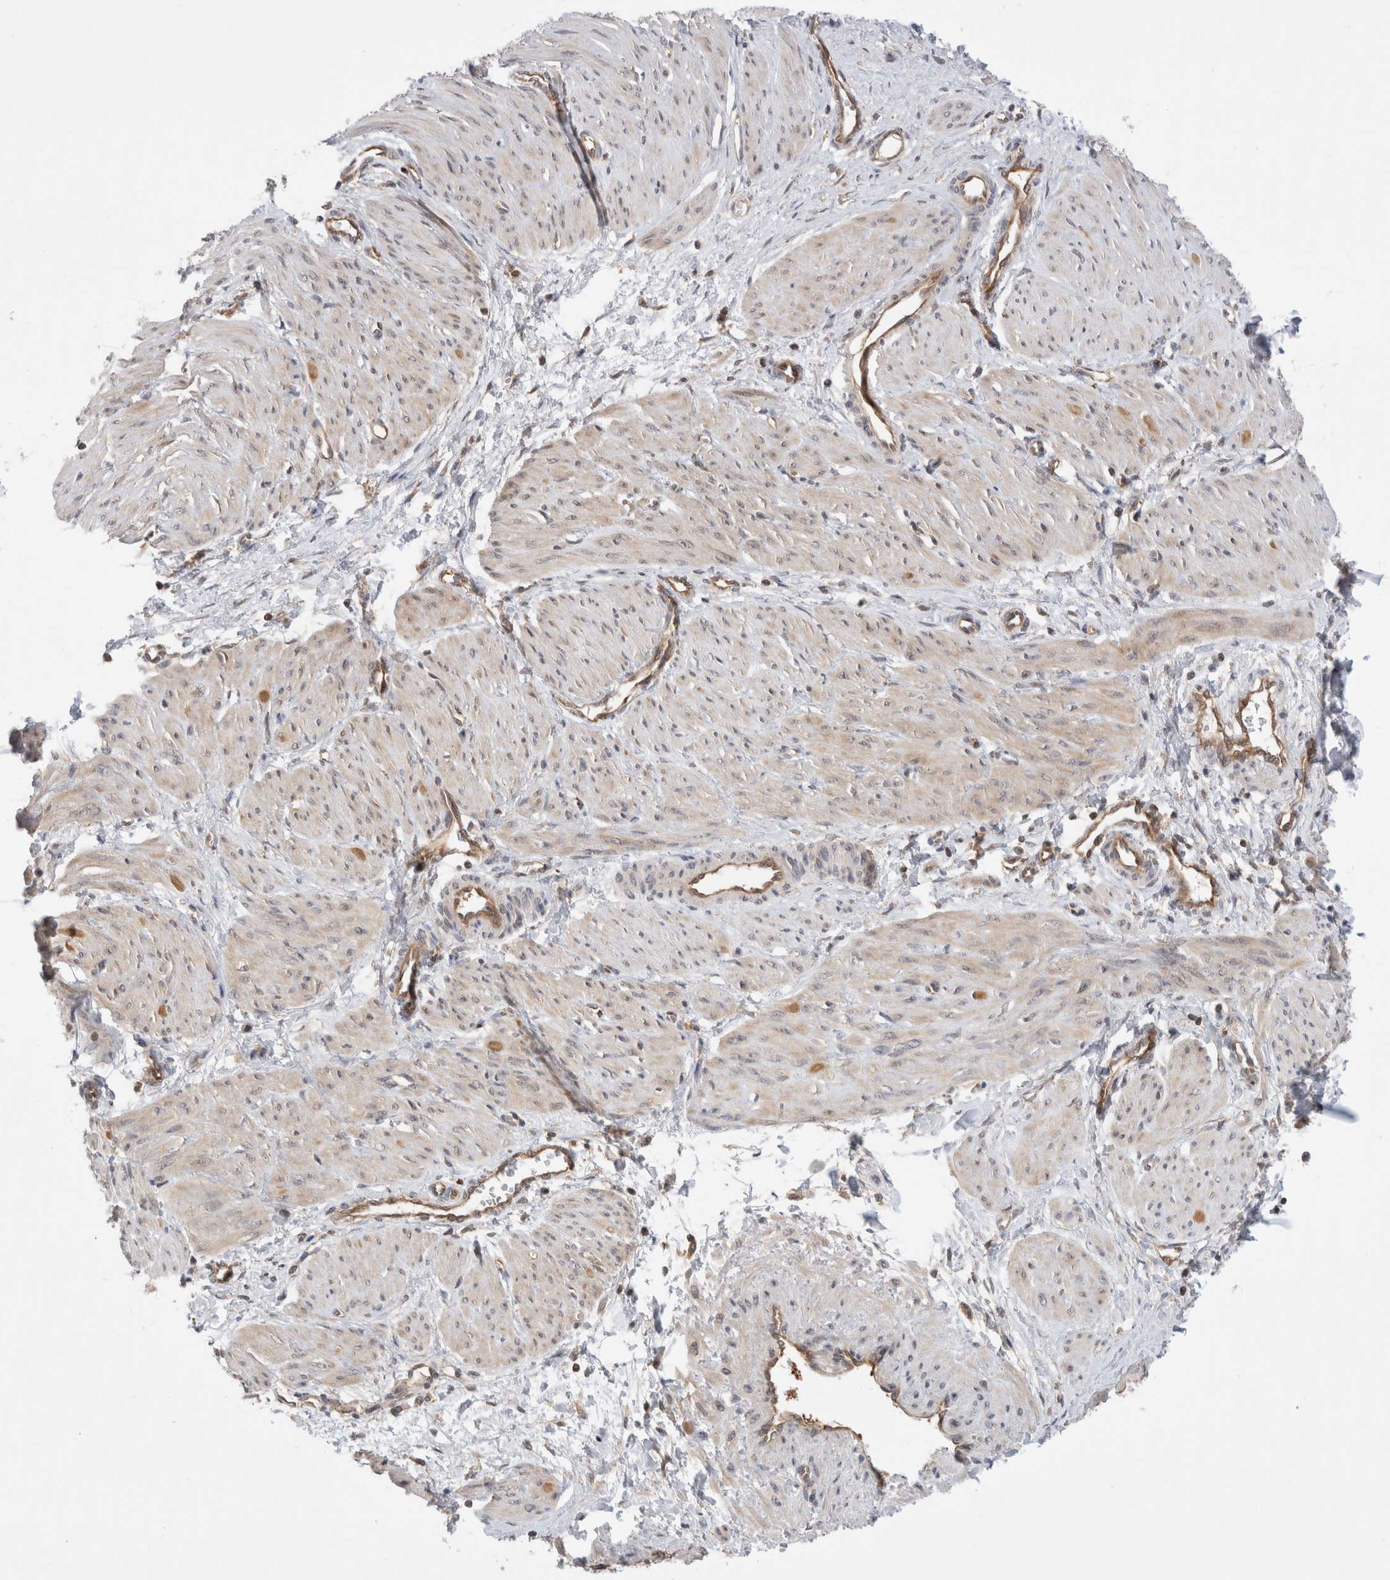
{"staining": {"intensity": "weak", "quantity": "25%-75%", "location": "cytoplasmic/membranous"}, "tissue": "smooth muscle", "cell_type": "Smooth muscle cells", "image_type": "normal", "snomed": [{"axis": "morphology", "description": "Normal tissue, NOS"}, {"axis": "topography", "description": "Endometrium"}], "caption": "DAB (3,3'-diaminobenzidine) immunohistochemical staining of unremarkable human smooth muscle reveals weak cytoplasmic/membranous protein positivity in approximately 25%-75% of smooth muscle cells.", "gene": "NFKB1", "patient": {"sex": "female", "age": 33}}